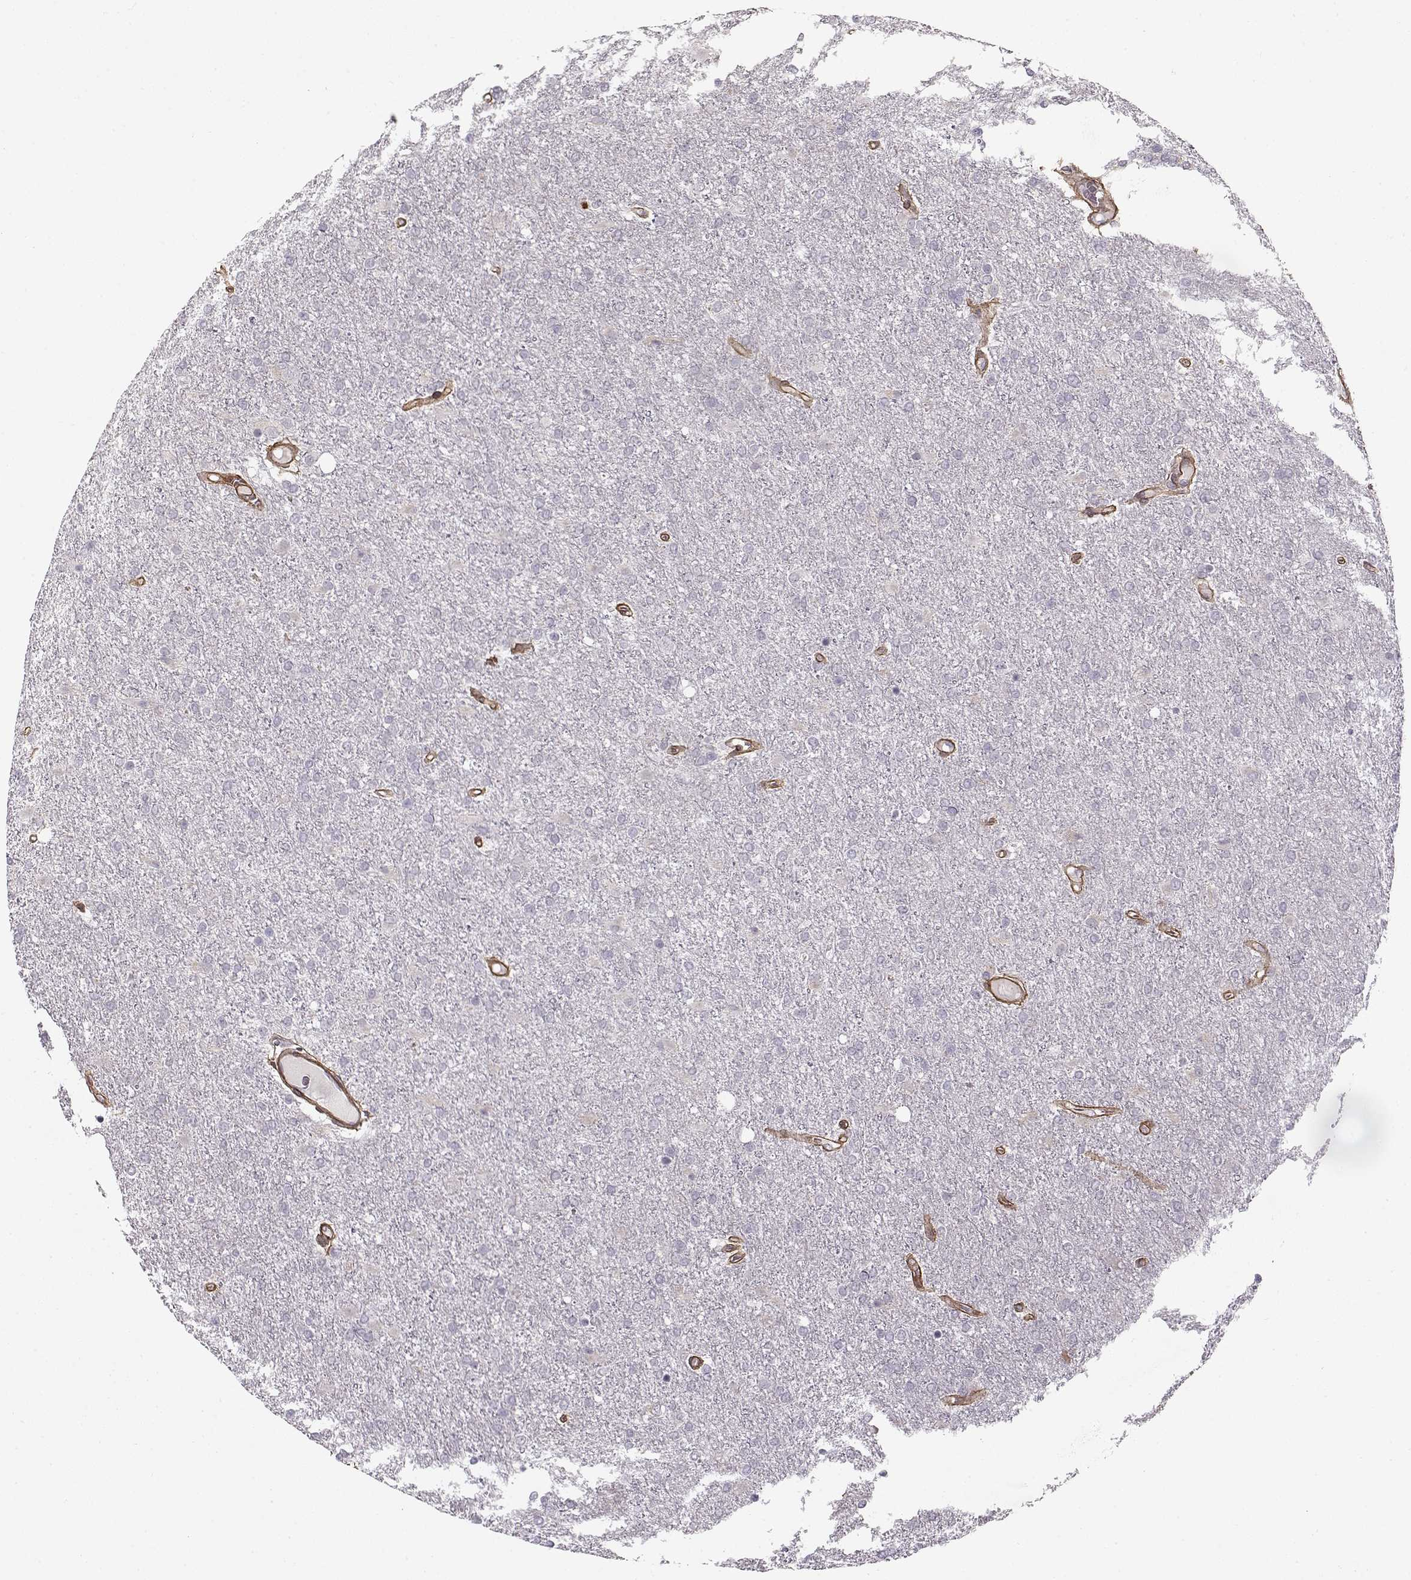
{"staining": {"intensity": "negative", "quantity": "none", "location": "none"}, "tissue": "glioma", "cell_type": "Tumor cells", "image_type": "cancer", "snomed": [{"axis": "morphology", "description": "Glioma, malignant, High grade"}, {"axis": "topography", "description": "Cerebral cortex"}], "caption": "Immunohistochemistry image of neoplastic tissue: human malignant high-grade glioma stained with DAB displays no significant protein expression in tumor cells. (IHC, brightfield microscopy, high magnification).", "gene": "LAMB2", "patient": {"sex": "male", "age": 70}}